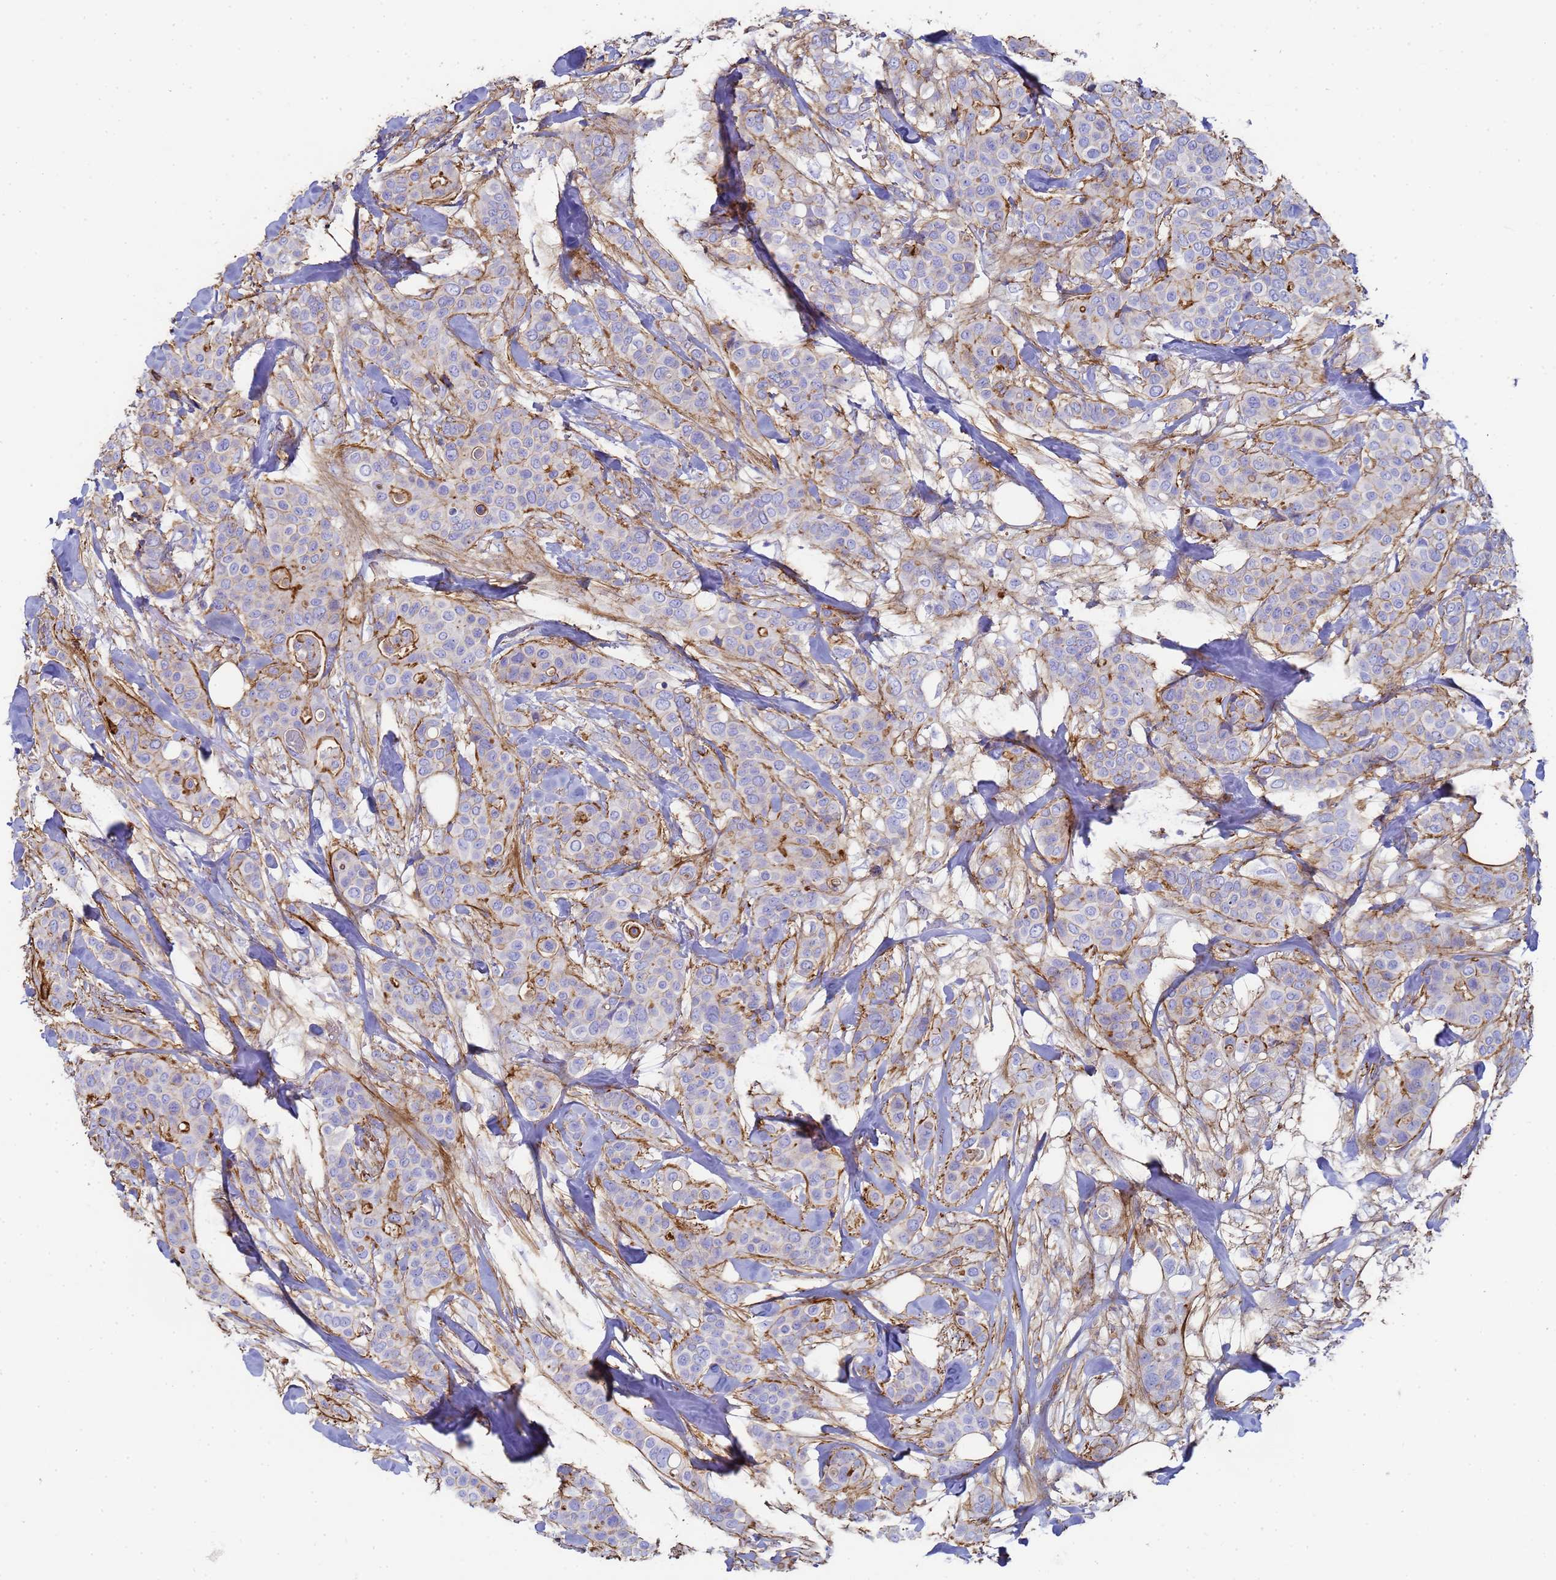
{"staining": {"intensity": "moderate", "quantity": "<25%", "location": "cytoplasmic/membranous"}, "tissue": "breast cancer", "cell_type": "Tumor cells", "image_type": "cancer", "snomed": [{"axis": "morphology", "description": "Lobular carcinoma"}, {"axis": "topography", "description": "Breast"}], "caption": "Breast cancer was stained to show a protein in brown. There is low levels of moderate cytoplasmic/membranous positivity in about <25% of tumor cells.", "gene": "ACTB", "patient": {"sex": "female", "age": 51}}